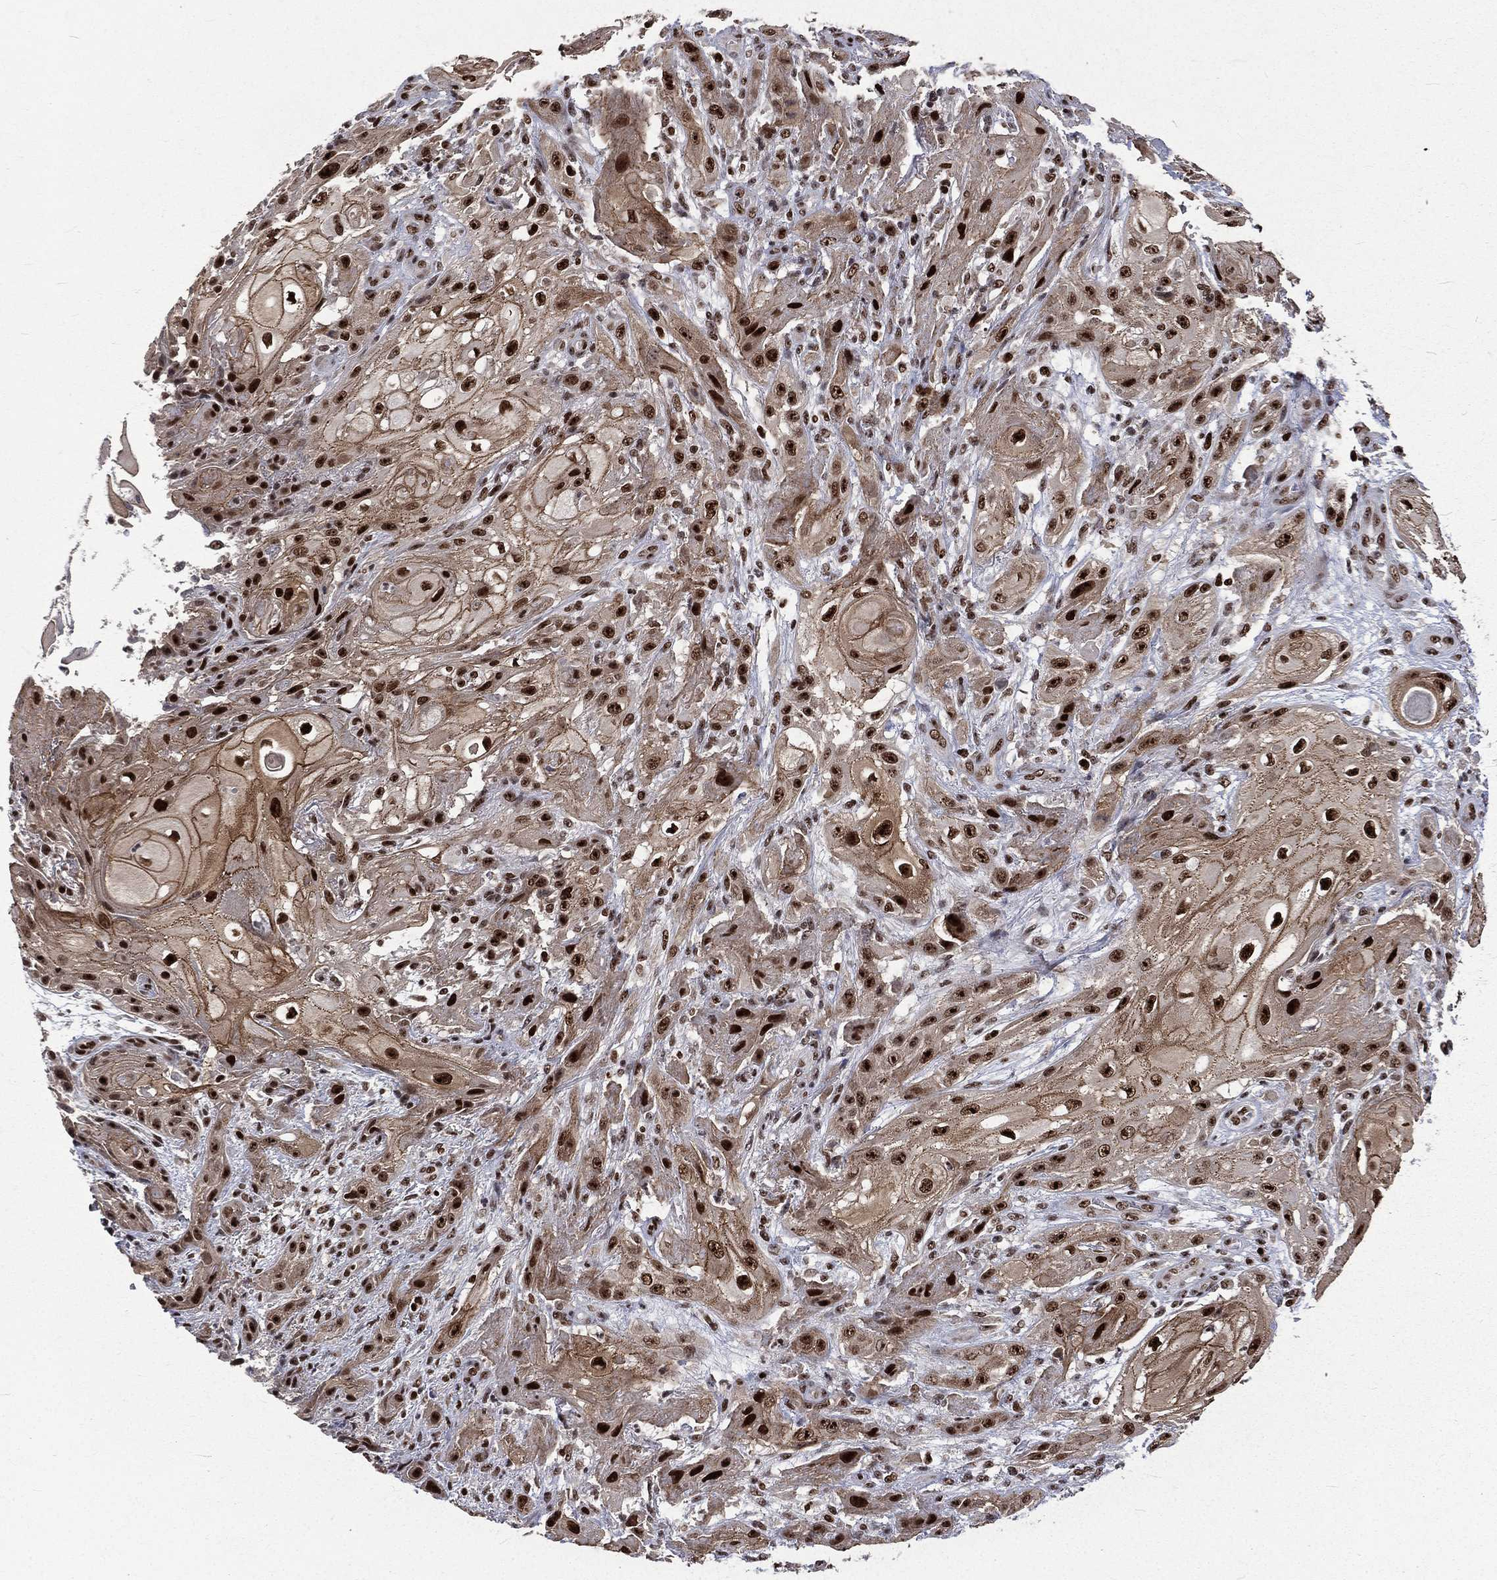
{"staining": {"intensity": "strong", "quantity": ">75%", "location": "nuclear"}, "tissue": "skin cancer", "cell_type": "Tumor cells", "image_type": "cancer", "snomed": [{"axis": "morphology", "description": "Squamous cell carcinoma, NOS"}, {"axis": "topography", "description": "Skin"}], "caption": "This is an image of IHC staining of squamous cell carcinoma (skin), which shows strong expression in the nuclear of tumor cells.", "gene": "POLB", "patient": {"sex": "male", "age": 62}}